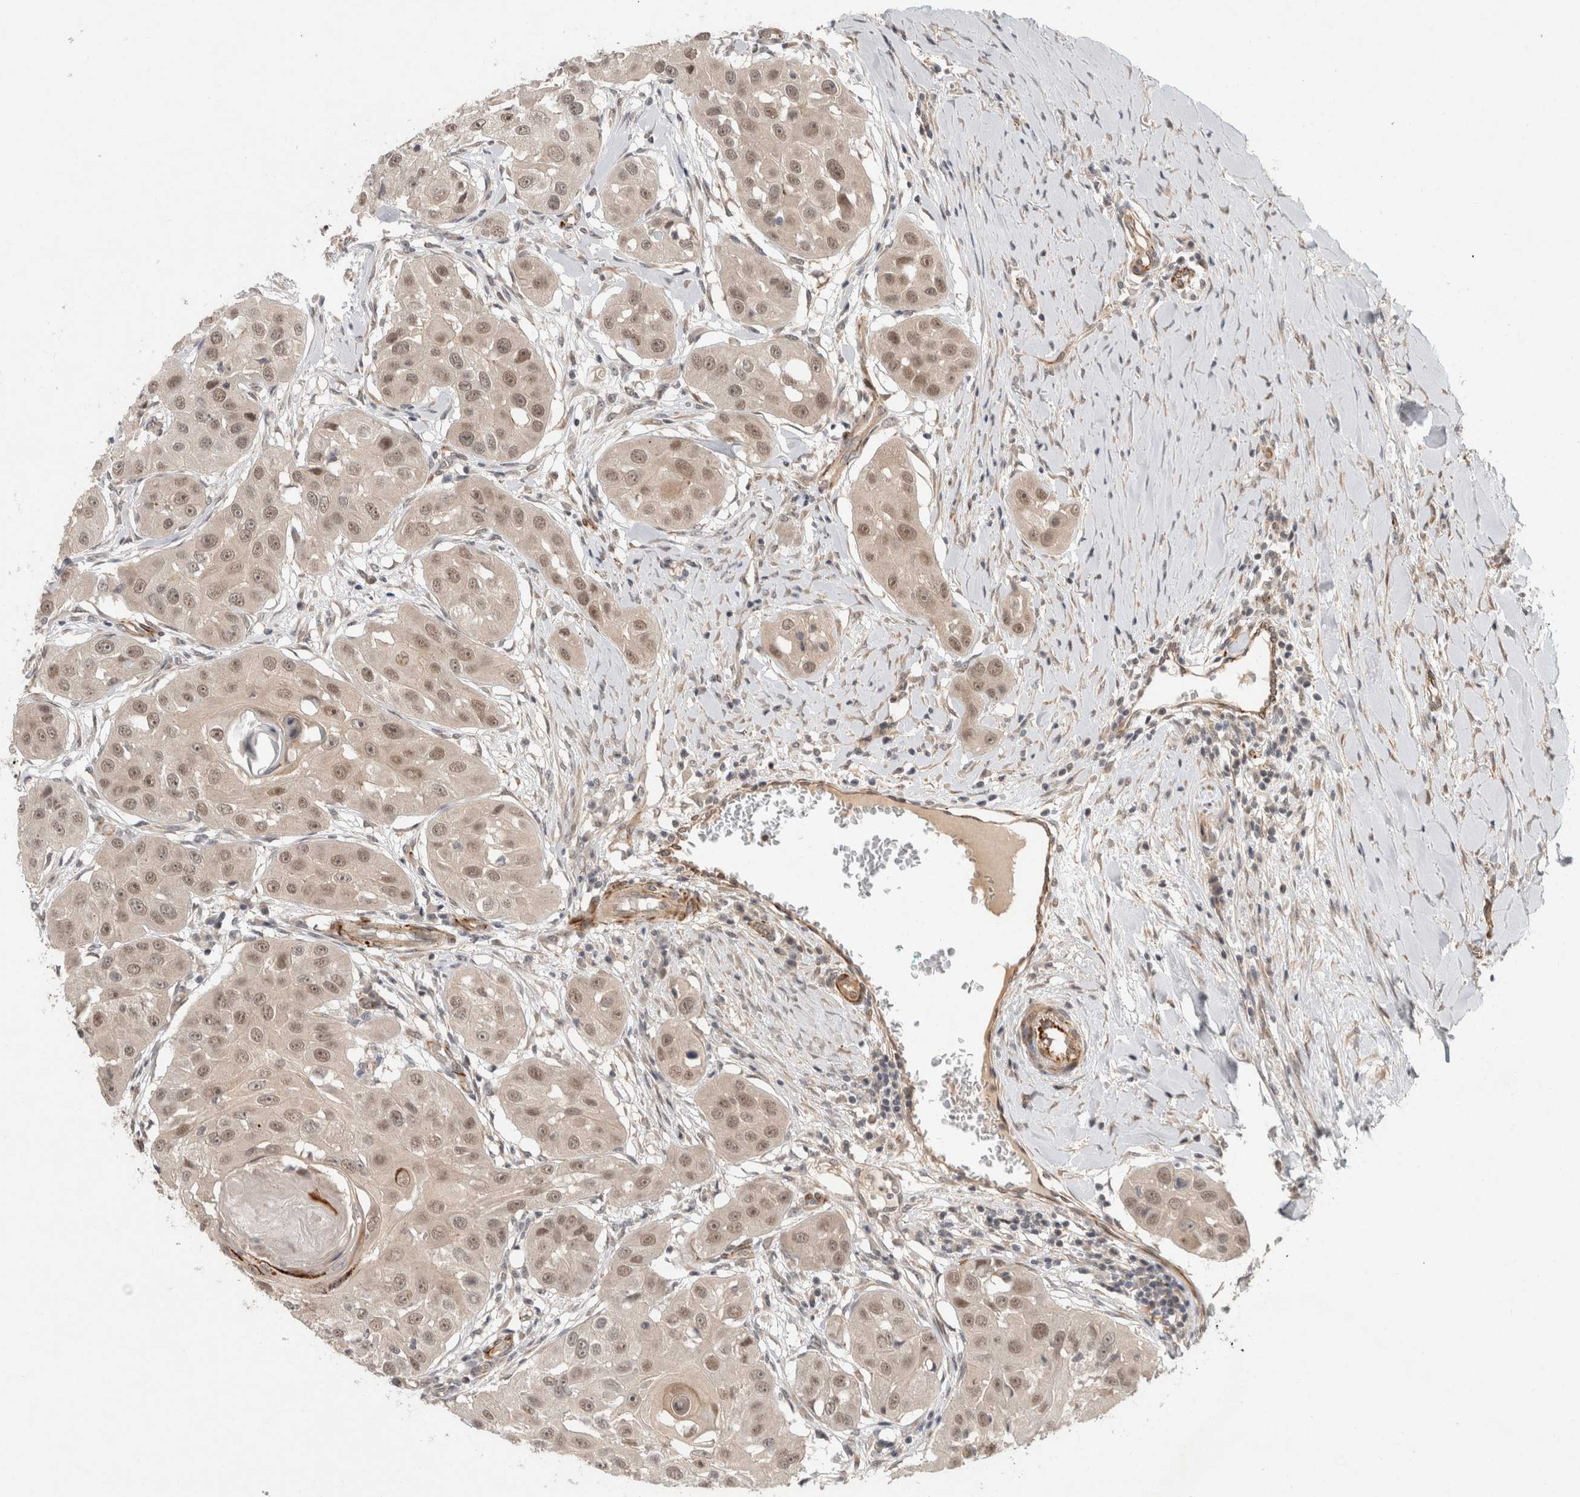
{"staining": {"intensity": "weak", "quantity": ">75%", "location": "nuclear"}, "tissue": "head and neck cancer", "cell_type": "Tumor cells", "image_type": "cancer", "snomed": [{"axis": "morphology", "description": "Normal tissue, NOS"}, {"axis": "morphology", "description": "Squamous cell carcinoma, NOS"}, {"axis": "topography", "description": "Skeletal muscle"}, {"axis": "topography", "description": "Head-Neck"}], "caption": "Immunohistochemistry (IHC) (DAB) staining of human head and neck cancer (squamous cell carcinoma) reveals weak nuclear protein positivity in approximately >75% of tumor cells.", "gene": "CRISPLD1", "patient": {"sex": "male", "age": 51}}